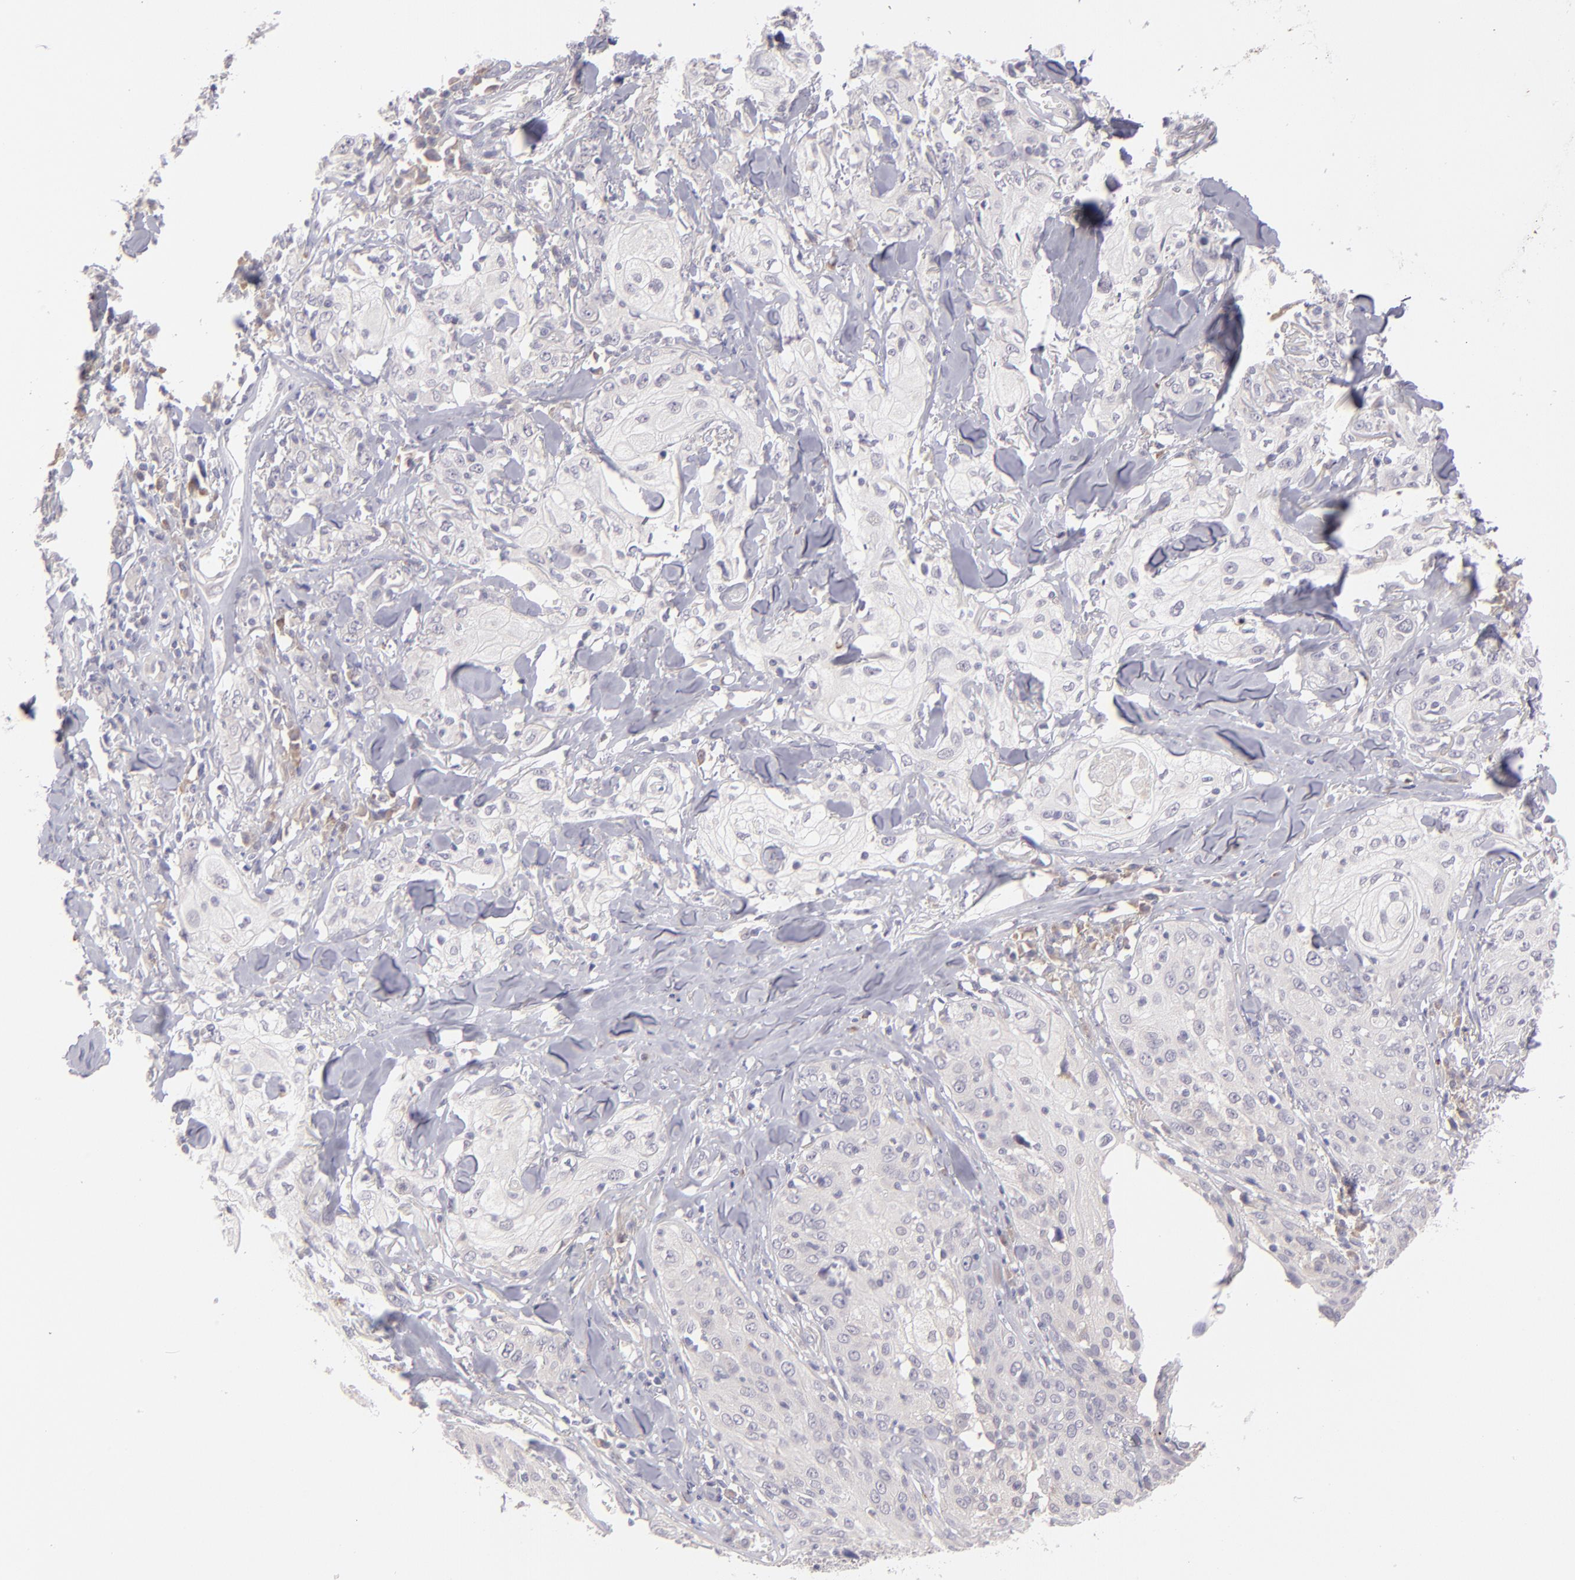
{"staining": {"intensity": "negative", "quantity": "none", "location": "none"}, "tissue": "skin cancer", "cell_type": "Tumor cells", "image_type": "cancer", "snomed": [{"axis": "morphology", "description": "Squamous cell carcinoma, NOS"}, {"axis": "topography", "description": "Skin"}], "caption": "IHC image of squamous cell carcinoma (skin) stained for a protein (brown), which demonstrates no staining in tumor cells. (Stains: DAB IHC with hematoxylin counter stain, Microscopy: brightfield microscopy at high magnification).", "gene": "TRAF3", "patient": {"sex": "male", "age": 65}}